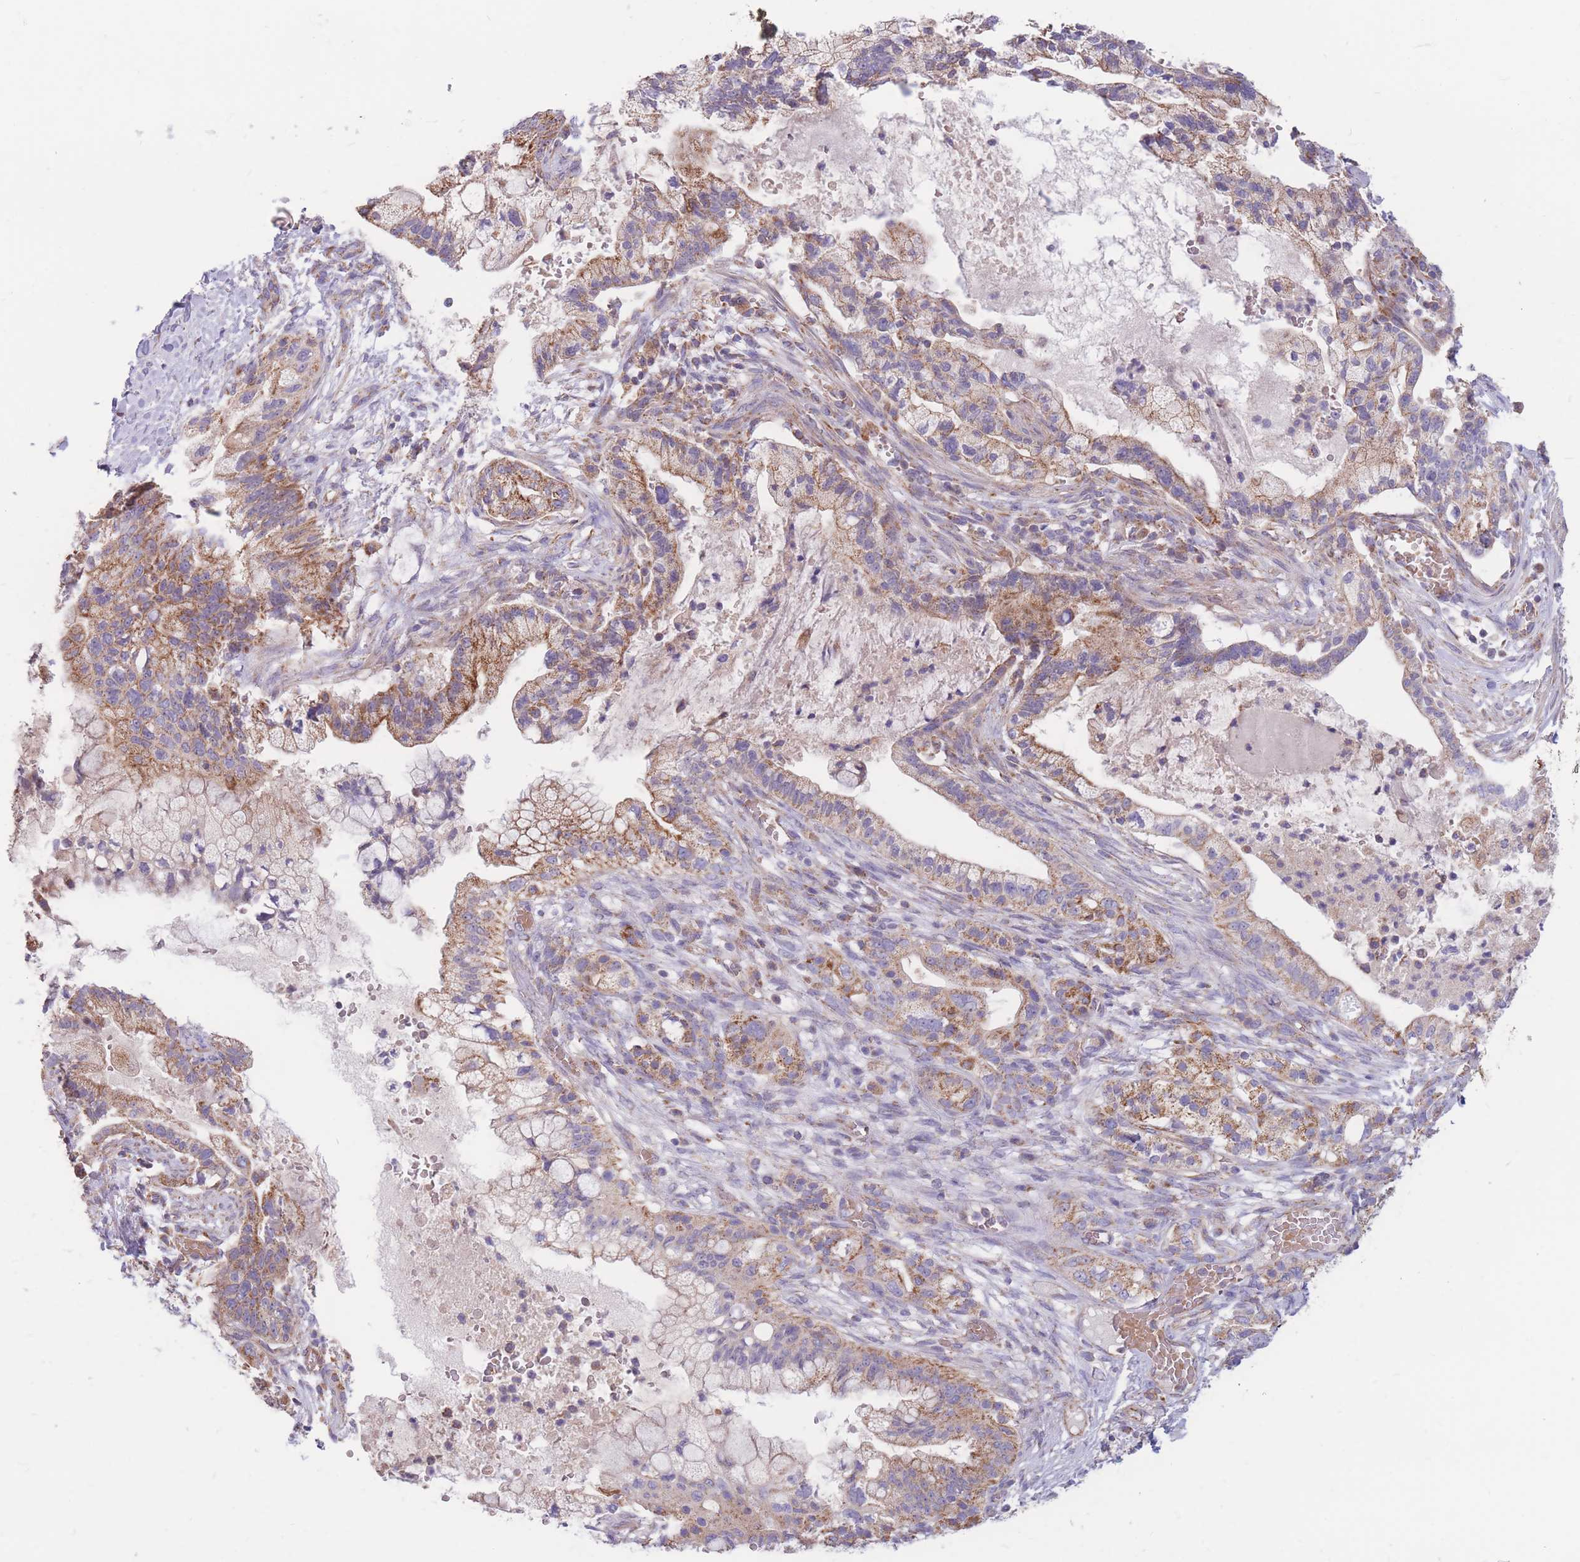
{"staining": {"intensity": "moderate", "quantity": ">75%", "location": "cytoplasmic/membranous"}, "tissue": "pancreatic cancer", "cell_type": "Tumor cells", "image_type": "cancer", "snomed": [{"axis": "morphology", "description": "Adenocarcinoma, NOS"}, {"axis": "topography", "description": "Pancreas"}], "caption": "Moderate cytoplasmic/membranous protein staining is identified in approximately >75% of tumor cells in pancreatic adenocarcinoma. (DAB = brown stain, brightfield microscopy at high magnification).", "gene": "MRPS9", "patient": {"sex": "male", "age": 44}}